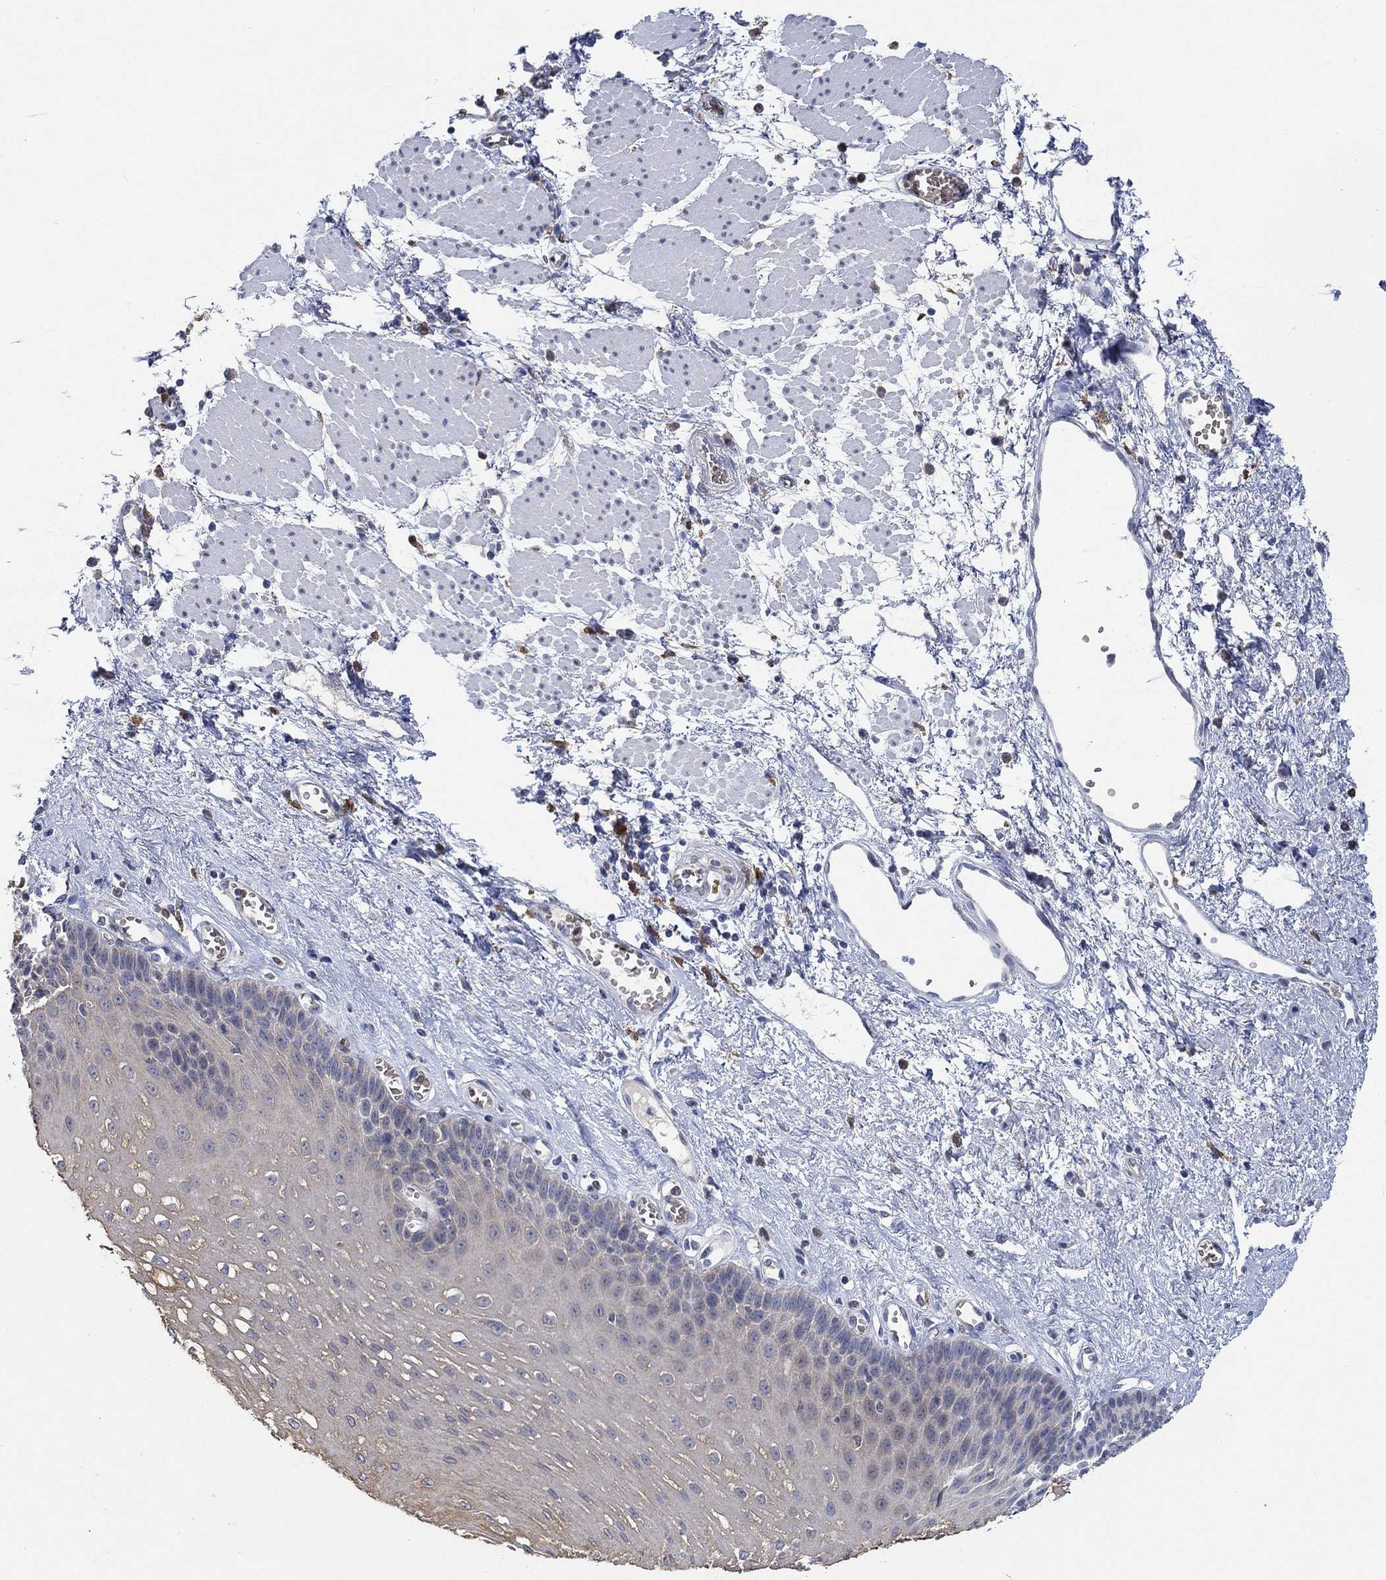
{"staining": {"intensity": "negative", "quantity": "none", "location": "none"}, "tissue": "esophagus", "cell_type": "Squamous epithelial cells", "image_type": "normal", "snomed": [{"axis": "morphology", "description": "Normal tissue, NOS"}, {"axis": "topography", "description": "Esophagus"}], "caption": "Squamous epithelial cells show no significant staining in normal esophagus. (Brightfield microscopy of DAB (3,3'-diaminobenzidine) immunohistochemistry (IHC) at high magnification).", "gene": "MPP1", "patient": {"sex": "female", "age": 62}}